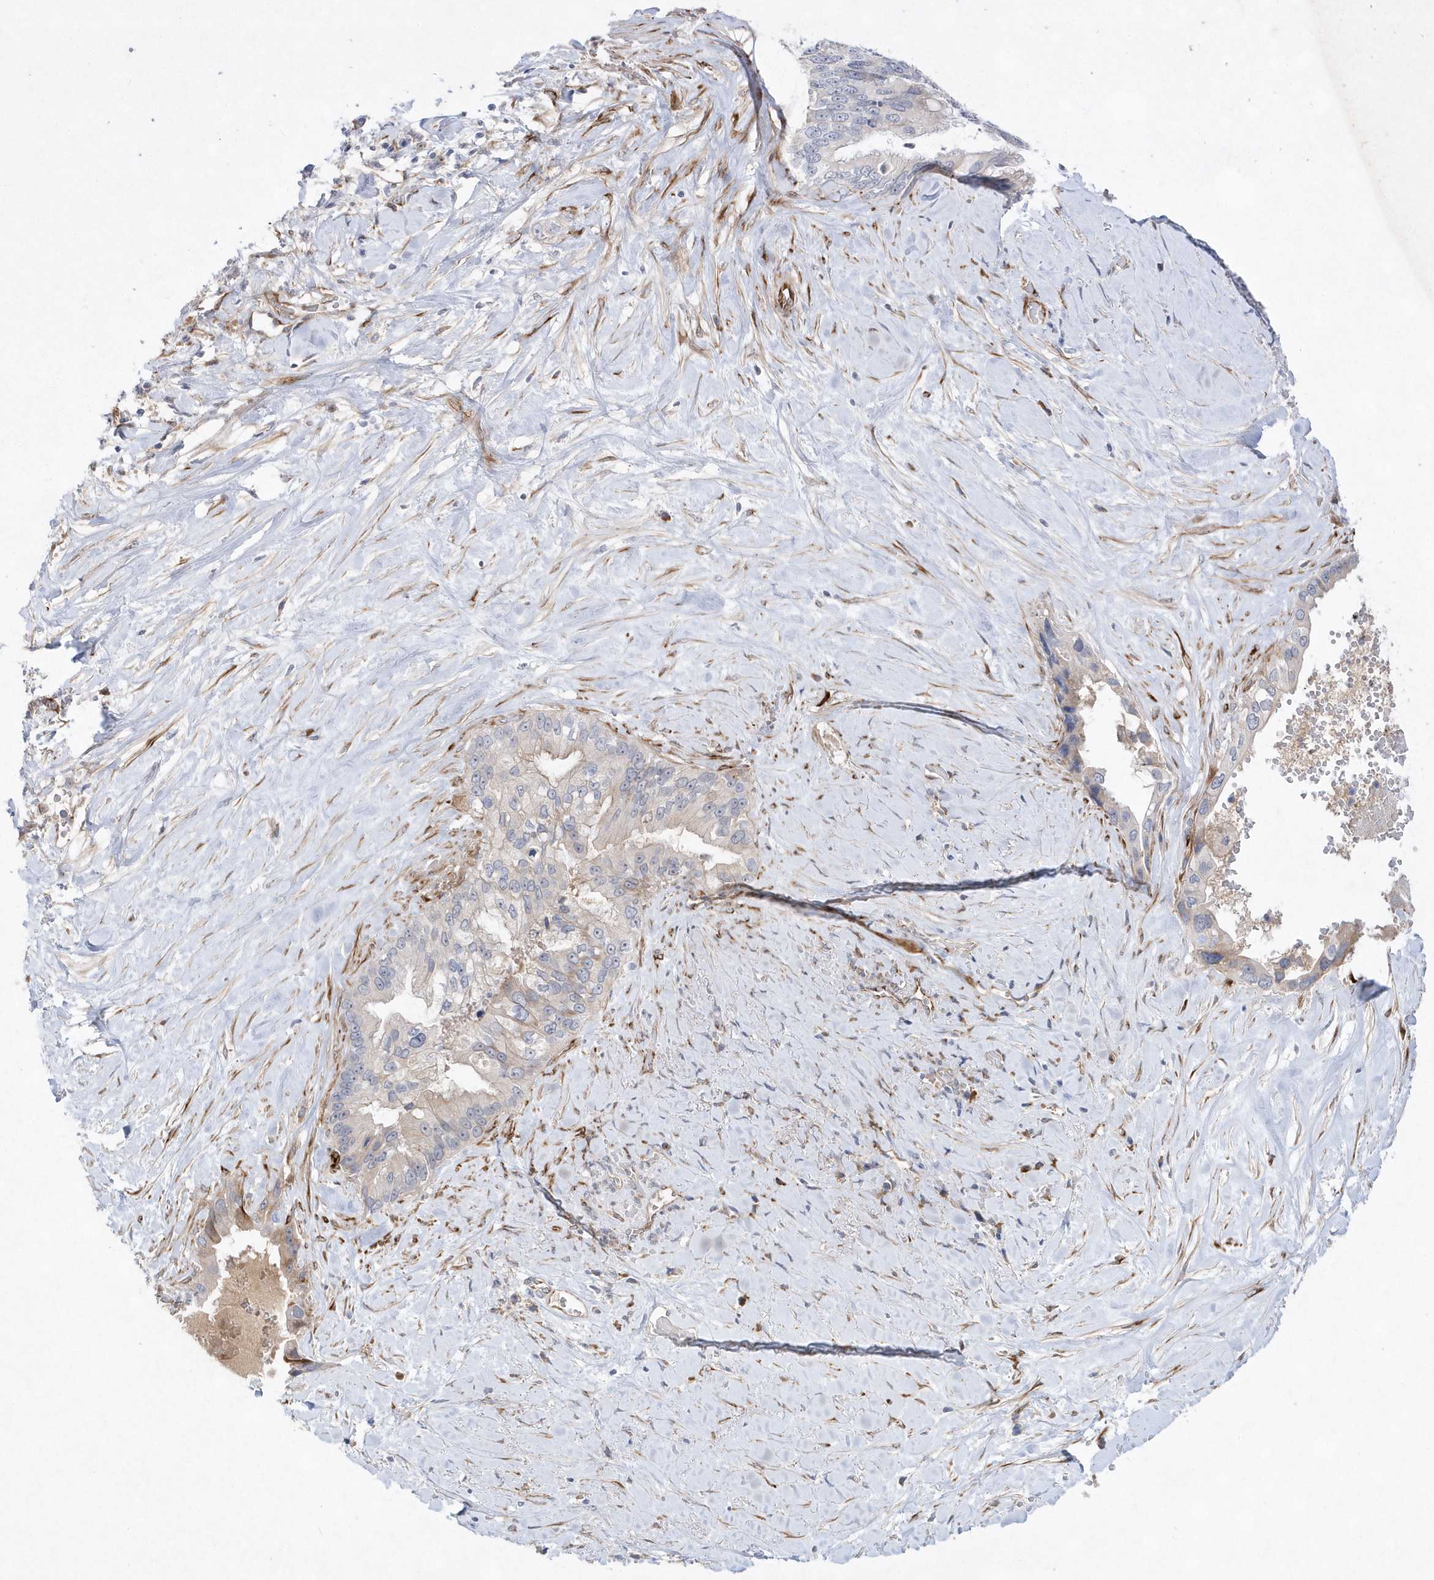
{"staining": {"intensity": "negative", "quantity": "none", "location": "none"}, "tissue": "pancreatic cancer", "cell_type": "Tumor cells", "image_type": "cancer", "snomed": [{"axis": "morphology", "description": "Inflammation, NOS"}, {"axis": "morphology", "description": "Adenocarcinoma, NOS"}, {"axis": "topography", "description": "Pancreas"}], "caption": "Adenocarcinoma (pancreatic) stained for a protein using IHC exhibits no staining tumor cells.", "gene": "TMEM132B", "patient": {"sex": "female", "age": 56}}